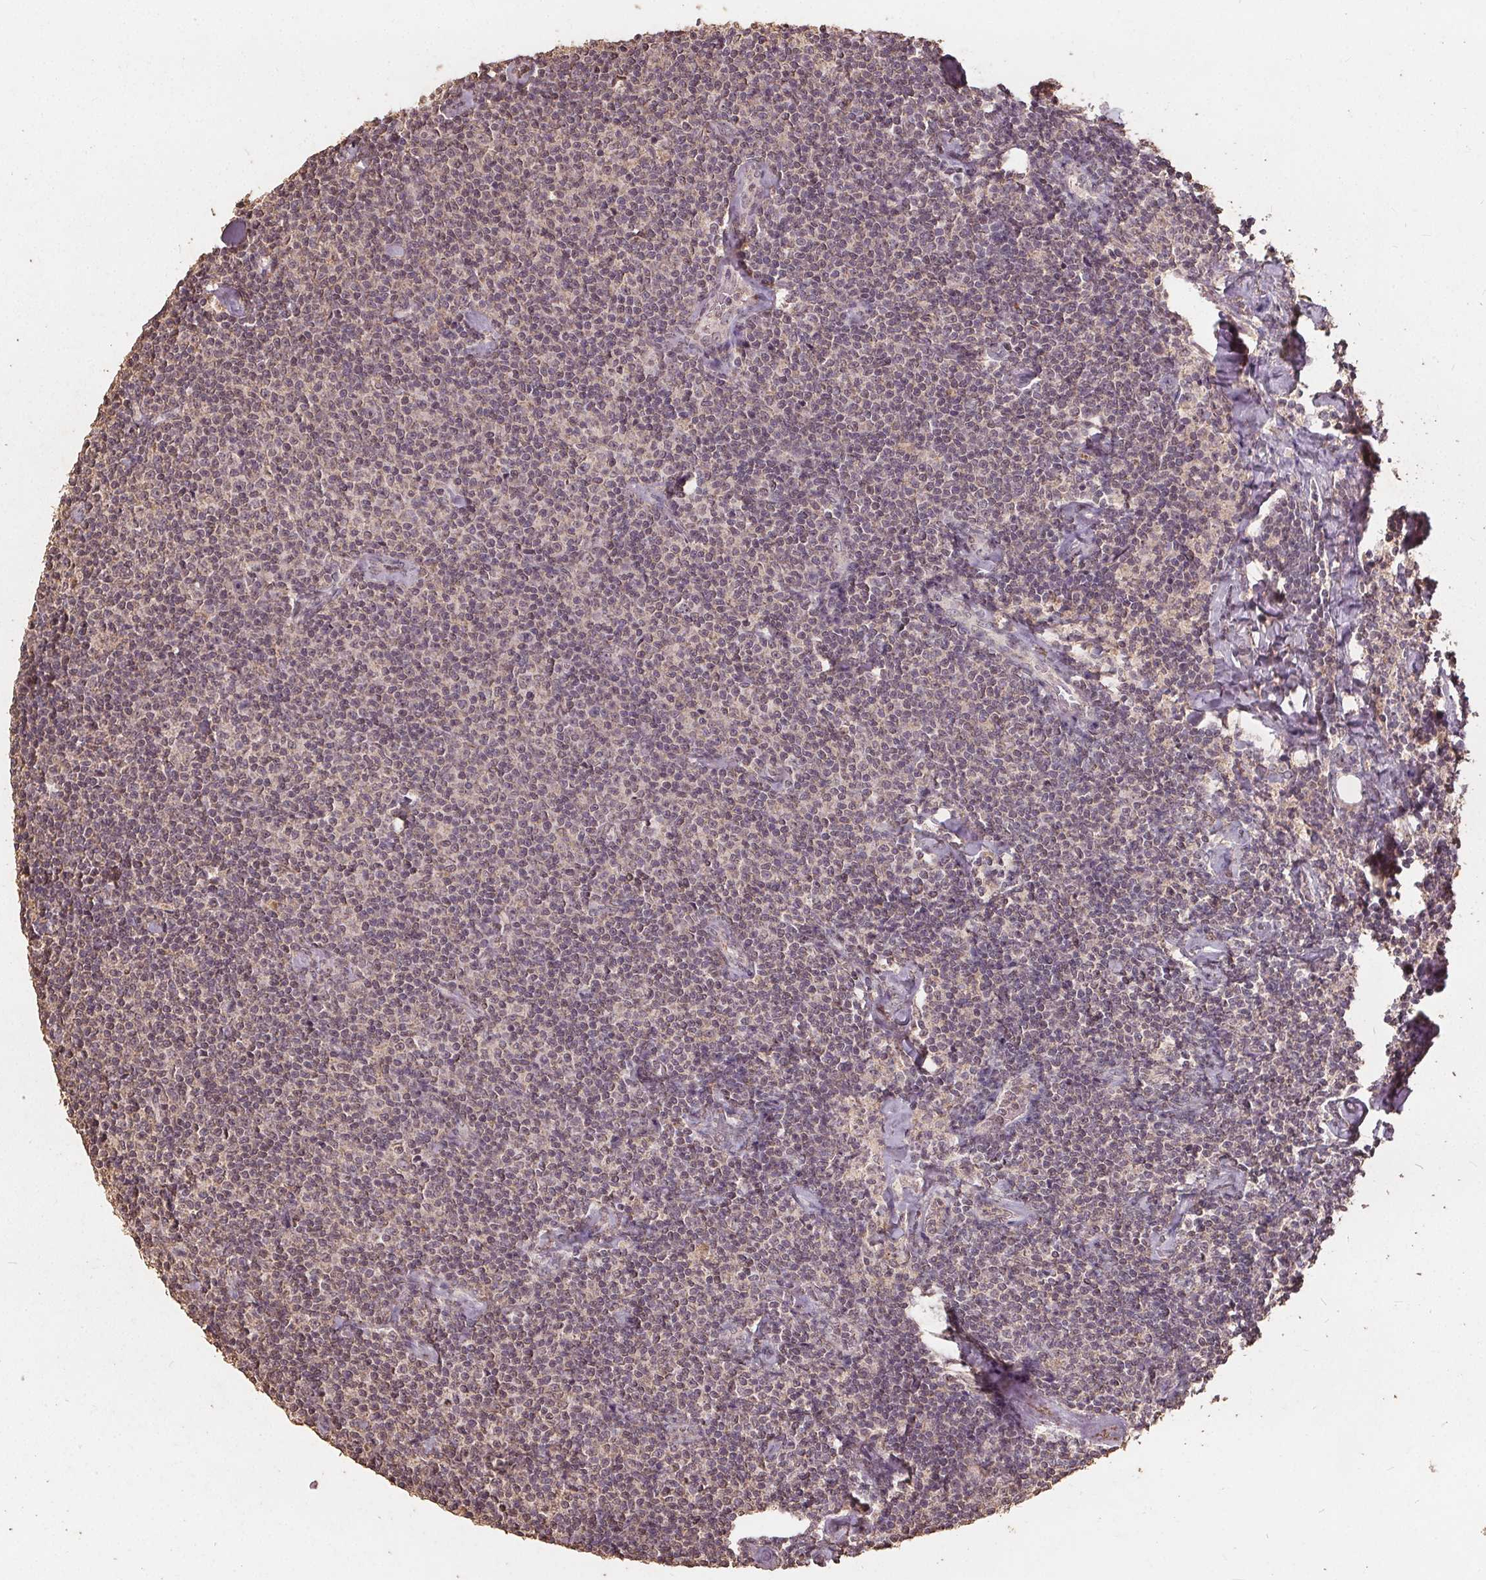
{"staining": {"intensity": "negative", "quantity": "none", "location": "none"}, "tissue": "lymphoma", "cell_type": "Tumor cells", "image_type": "cancer", "snomed": [{"axis": "morphology", "description": "Malignant lymphoma, non-Hodgkin's type, Low grade"}, {"axis": "topography", "description": "Lymph node"}], "caption": "The photomicrograph displays no staining of tumor cells in malignant lymphoma, non-Hodgkin's type (low-grade).", "gene": "DSG3", "patient": {"sex": "male", "age": 81}}